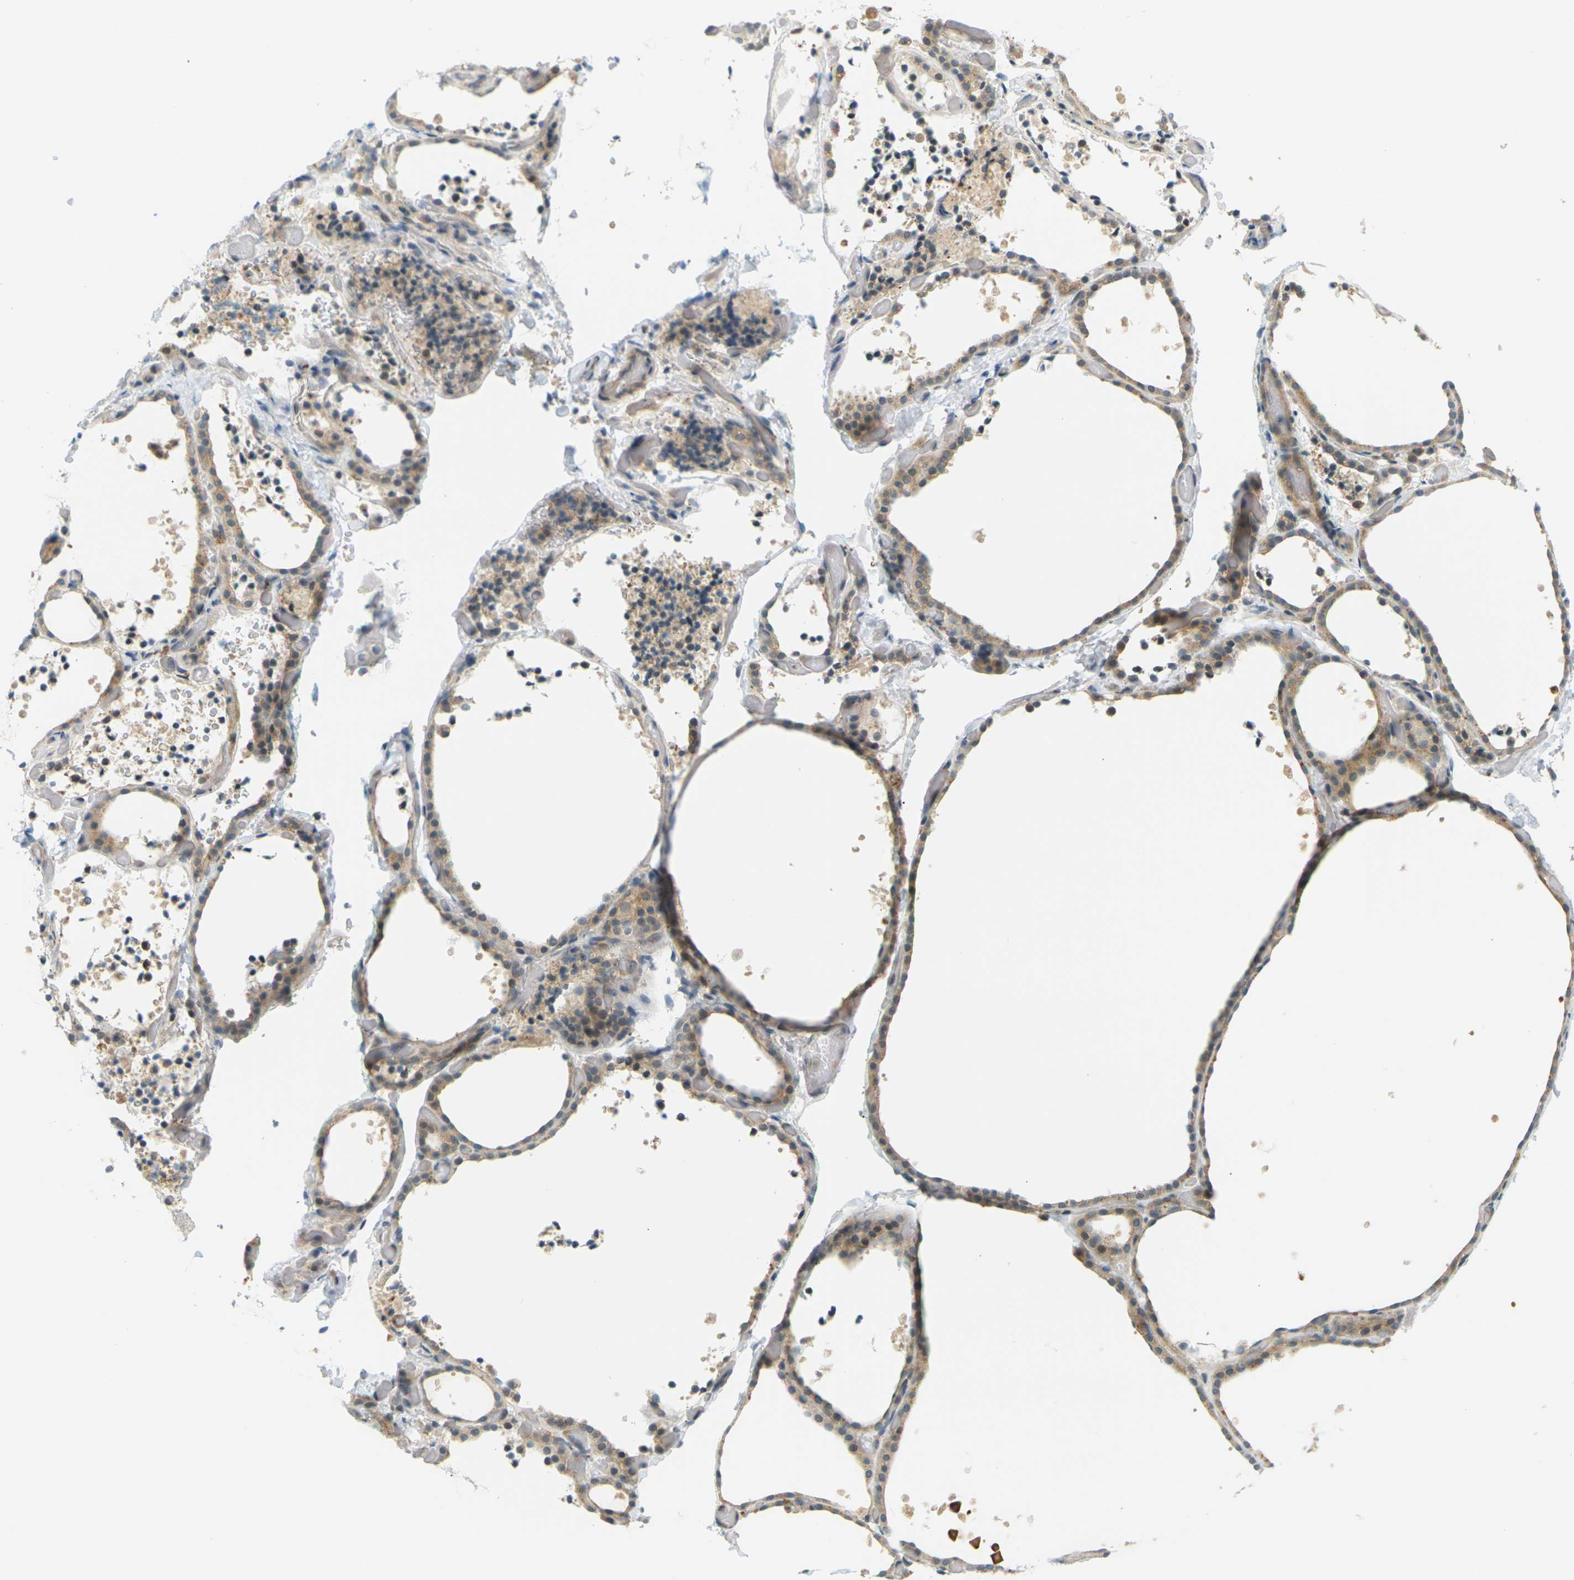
{"staining": {"intensity": "moderate", "quantity": ">75%", "location": "cytoplasmic/membranous"}, "tissue": "thyroid gland", "cell_type": "Glandular cells", "image_type": "normal", "snomed": [{"axis": "morphology", "description": "Normal tissue, NOS"}, {"axis": "topography", "description": "Thyroid gland"}], "caption": "Thyroid gland stained with DAB immunohistochemistry (IHC) reveals medium levels of moderate cytoplasmic/membranous expression in approximately >75% of glandular cells.", "gene": "SOCS6", "patient": {"sex": "female", "age": 44}}